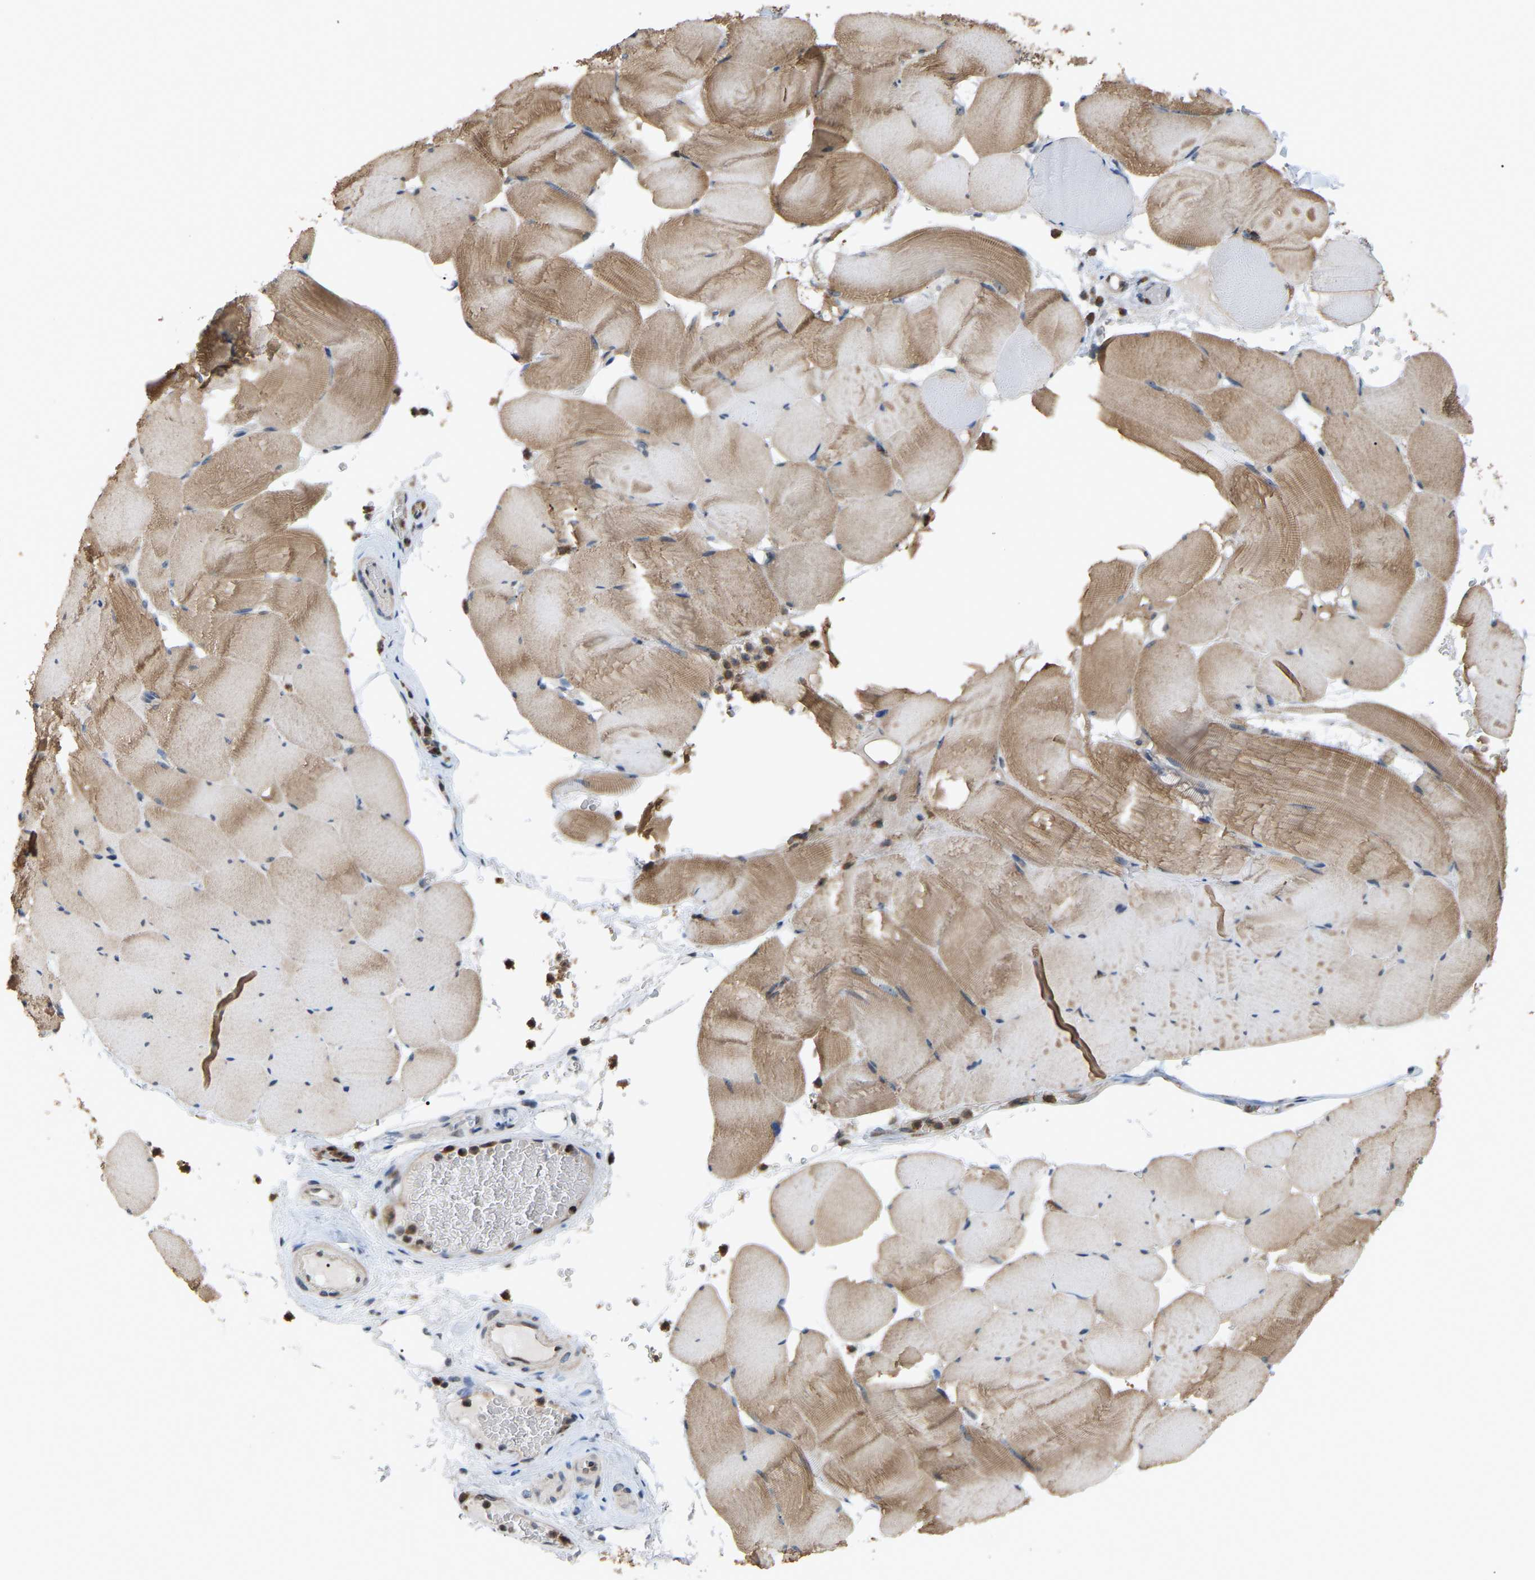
{"staining": {"intensity": "moderate", "quantity": ">75%", "location": "cytoplasmic/membranous"}, "tissue": "skeletal muscle", "cell_type": "Myocytes", "image_type": "normal", "snomed": [{"axis": "morphology", "description": "Normal tissue, NOS"}, {"axis": "topography", "description": "Skeletal muscle"}], "caption": "Immunohistochemical staining of benign skeletal muscle exhibits >75% levels of moderate cytoplasmic/membranous protein staining in approximately >75% of myocytes.", "gene": "CROT", "patient": {"sex": "male", "age": 62}}